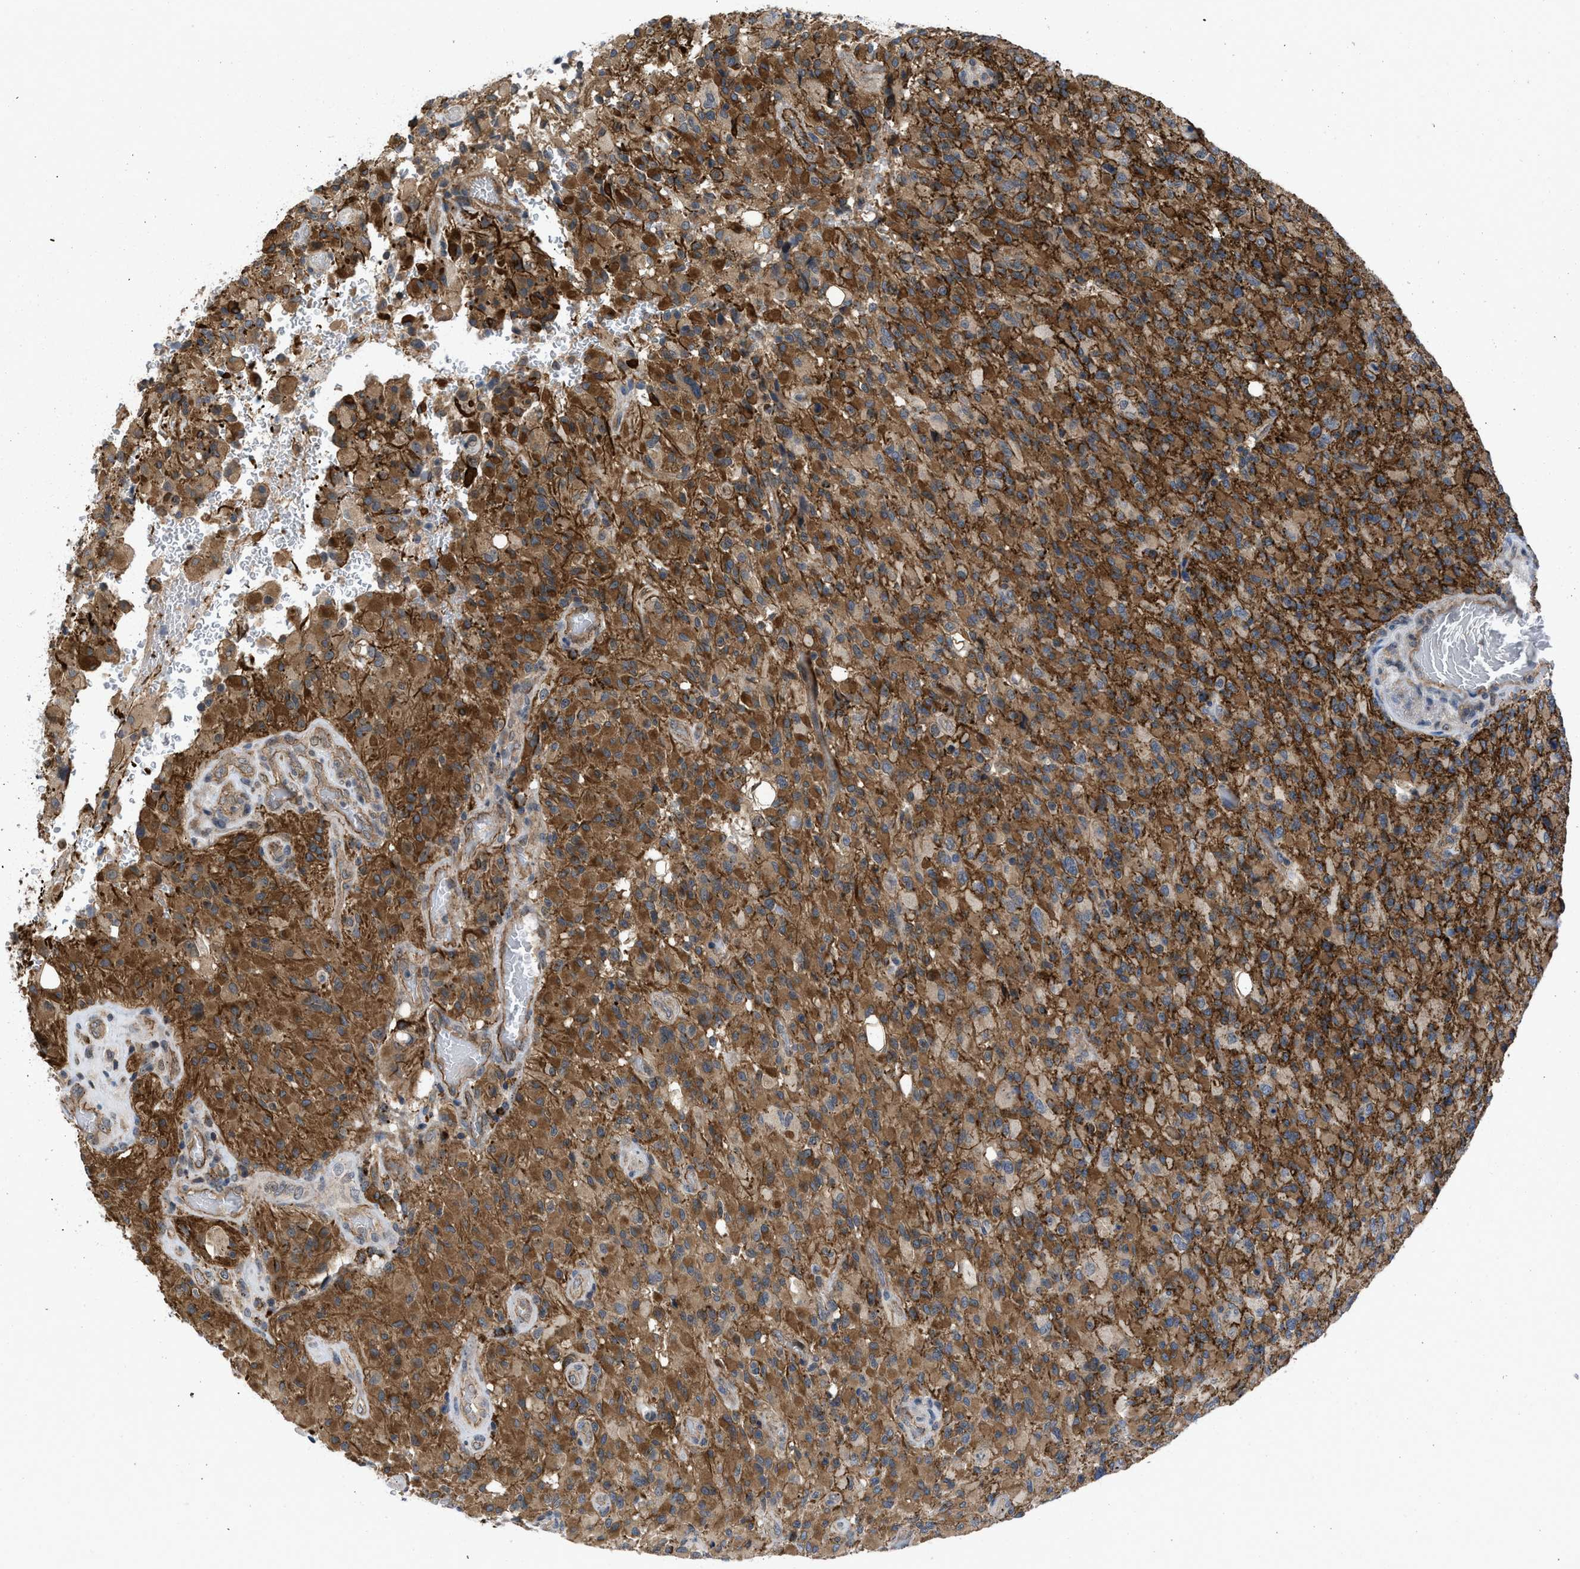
{"staining": {"intensity": "strong", "quantity": ">75%", "location": "cytoplasmic/membranous"}, "tissue": "glioma", "cell_type": "Tumor cells", "image_type": "cancer", "snomed": [{"axis": "morphology", "description": "Glioma, malignant, High grade"}, {"axis": "topography", "description": "Brain"}], "caption": "Strong cytoplasmic/membranous expression for a protein is seen in about >75% of tumor cells of glioma using immunohistochemistry.", "gene": "GPATCH2L", "patient": {"sex": "male", "age": 71}}